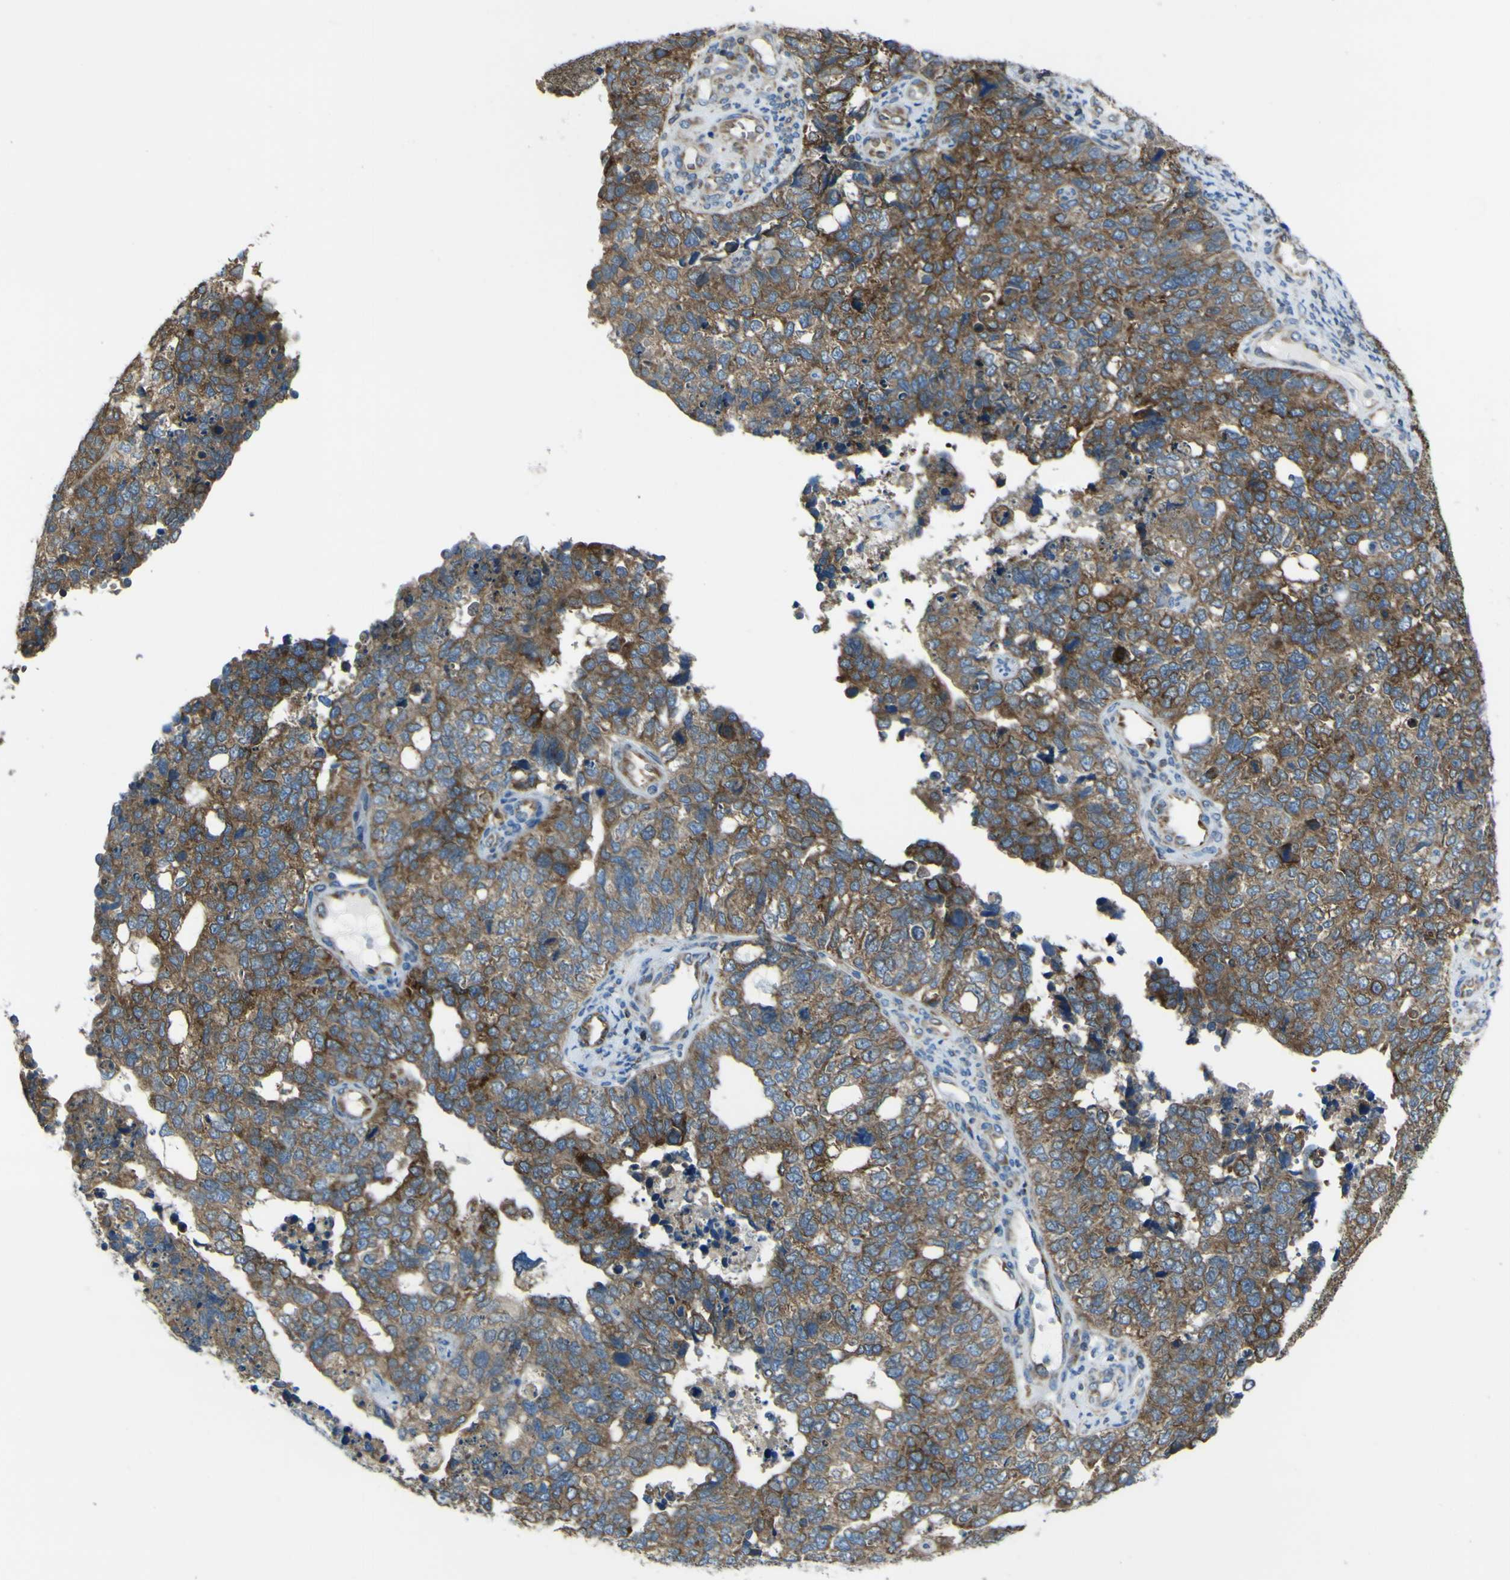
{"staining": {"intensity": "moderate", "quantity": ">75%", "location": "cytoplasmic/membranous"}, "tissue": "cervical cancer", "cell_type": "Tumor cells", "image_type": "cancer", "snomed": [{"axis": "morphology", "description": "Squamous cell carcinoma, NOS"}, {"axis": "topography", "description": "Cervix"}], "caption": "High-power microscopy captured an immunohistochemistry image of cervical squamous cell carcinoma, revealing moderate cytoplasmic/membranous expression in about >75% of tumor cells.", "gene": "STIM1", "patient": {"sex": "female", "age": 63}}